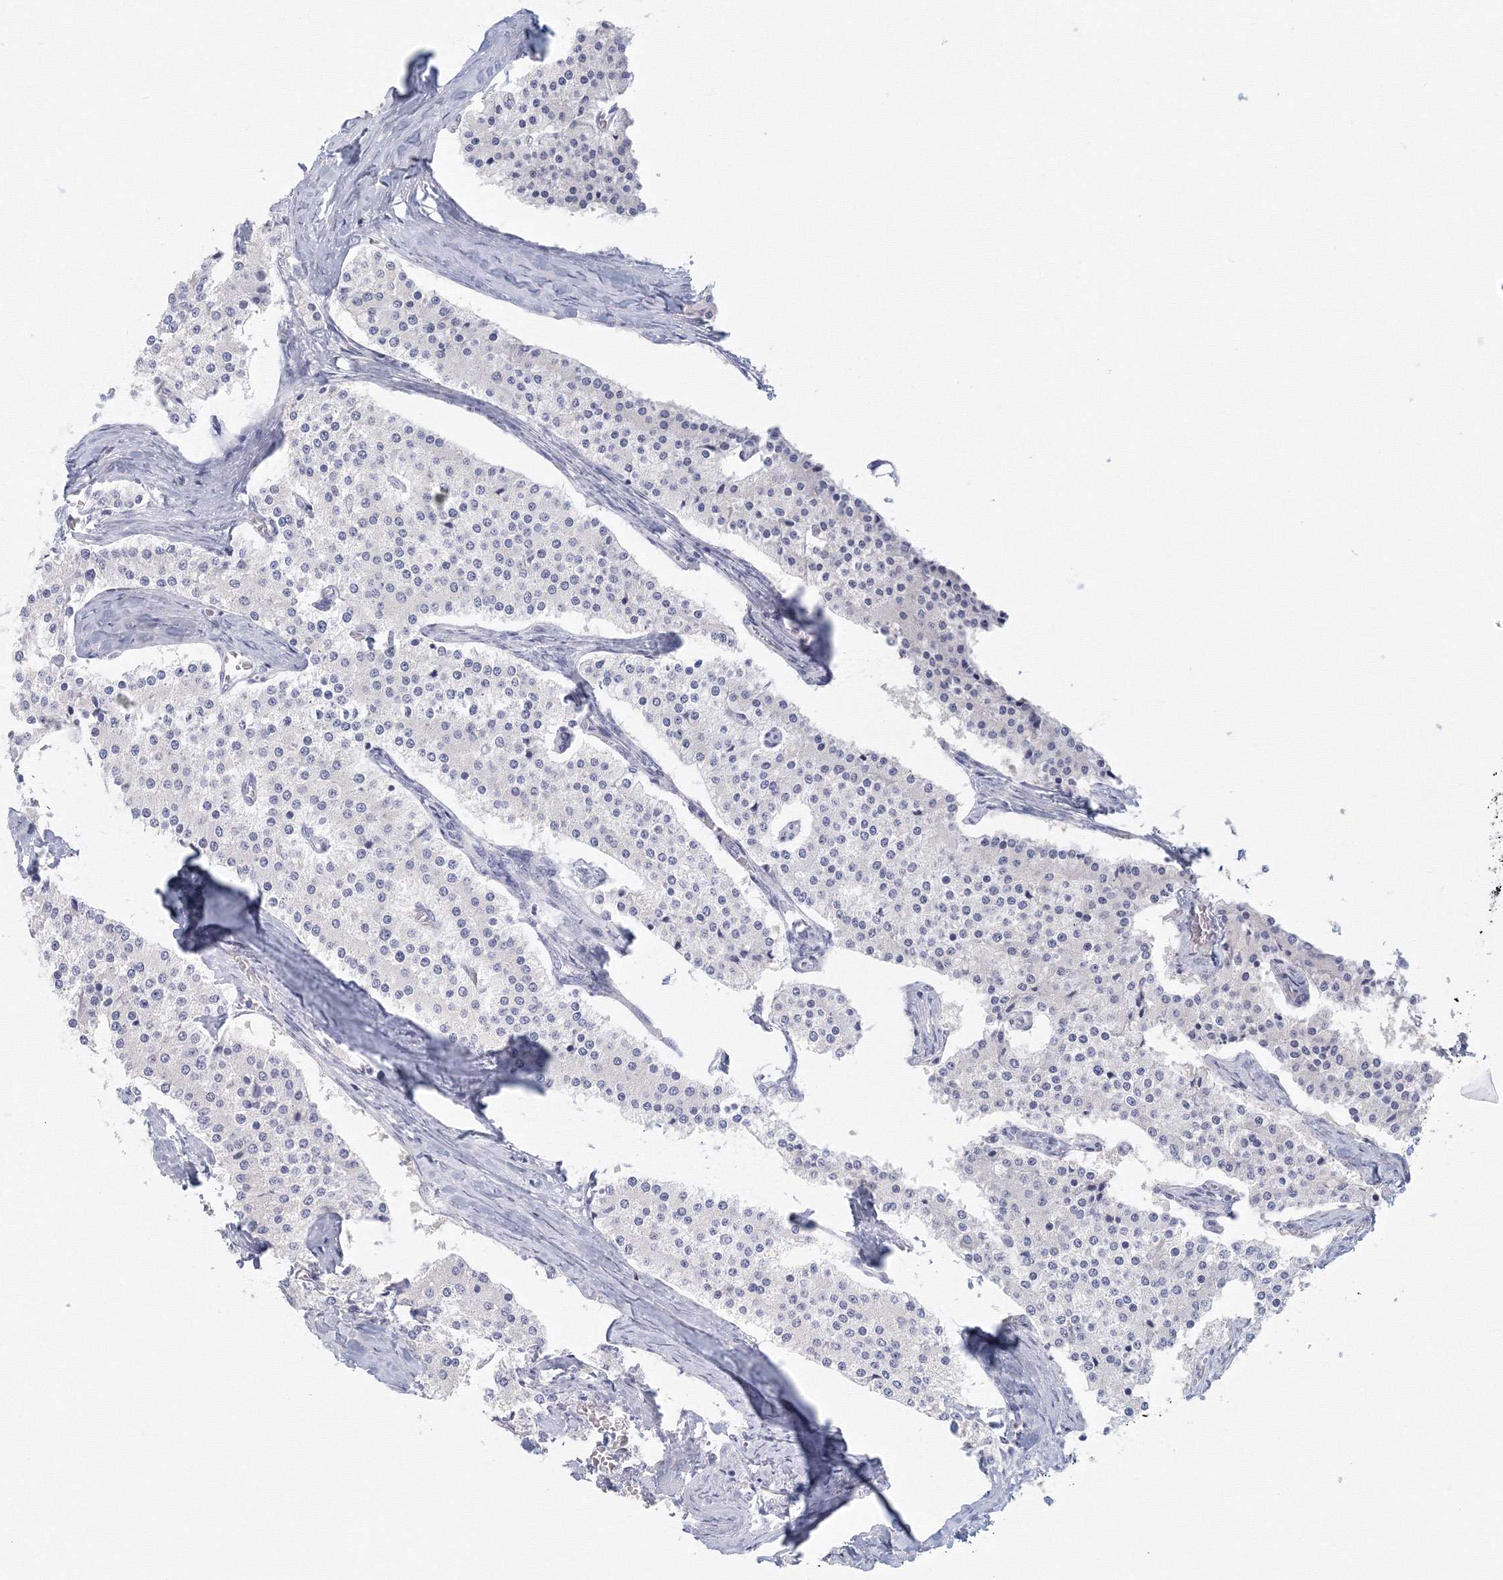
{"staining": {"intensity": "negative", "quantity": "none", "location": "none"}, "tissue": "carcinoid", "cell_type": "Tumor cells", "image_type": "cancer", "snomed": [{"axis": "morphology", "description": "Carcinoid, malignant, NOS"}, {"axis": "topography", "description": "Colon"}], "caption": "IHC of carcinoid shows no expression in tumor cells.", "gene": "TACC2", "patient": {"sex": "female", "age": 52}}